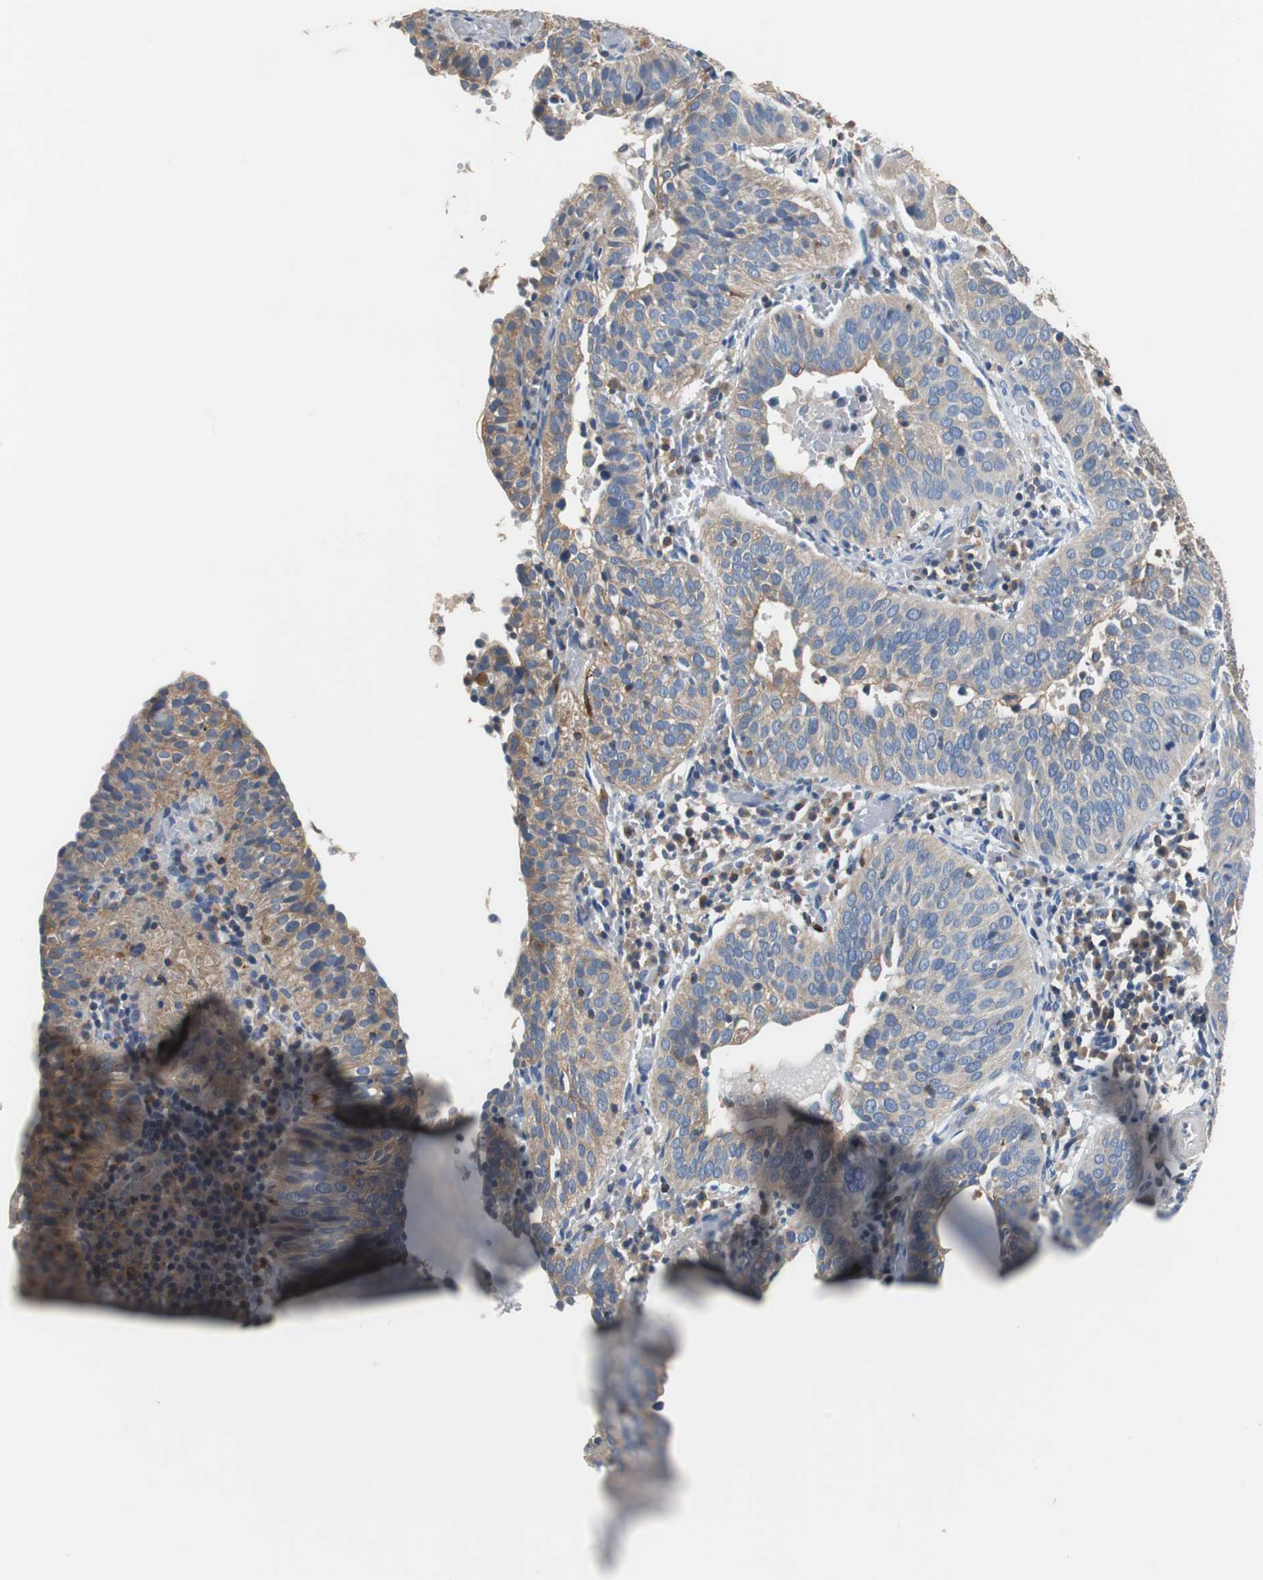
{"staining": {"intensity": "moderate", "quantity": ">75%", "location": "cytoplasmic/membranous"}, "tissue": "cervical cancer", "cell_type": "Tumor cells", "image_type": "cancer", "snomed": [{"axis": "morphology", "description": "Squamous cell carcinoma, NOS"}, {"axis": "topography", "description": "Cervix"}], "caption": "Immunohistochemical staining of cervical squamous cell carcinoma exhibits moderate cytoplasmic/membranous protein positivity in about >75% of tumor cells. The protein is stained brown, and the nuclei are stained in blue (DAB IHC with brightfield microscopy, high magnification).", "gene": "VAMP8", "patient": {"sex": "female", "age": 39}}